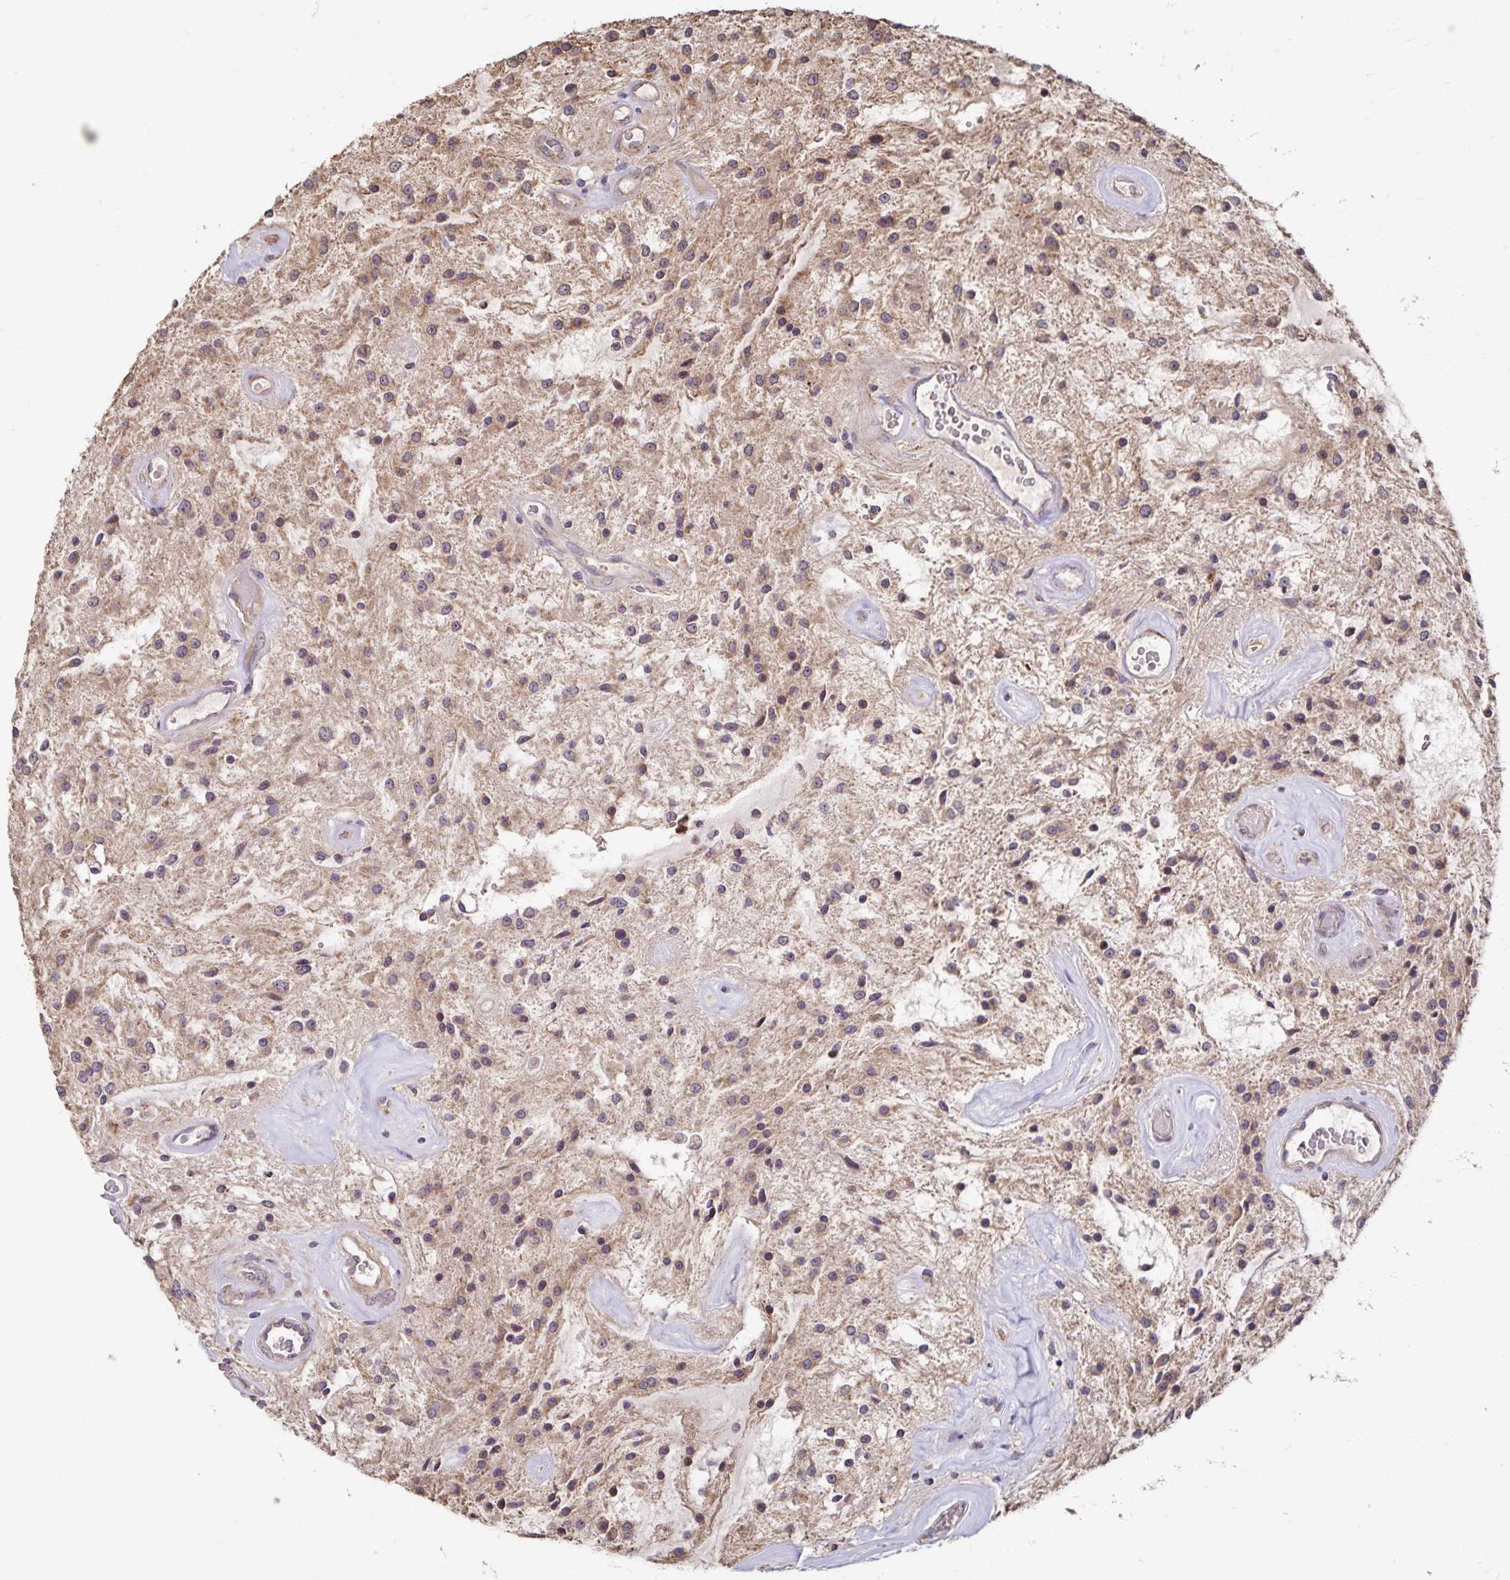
{"staining": {"intensity": "weak", "quantity": "25%-75%", "location": "cytoplasmic/membranous"}, "tissue": "glioma", "cell_type": "Tumor cells", "image_type": "cancer", "snomed": [{"axis": "morphology", "description": "Glioma, malignant, Low grade"}, {"axis": "topography", "description": "Cerebellum"}], "caption": "Tumor cells show weak cytoplasmic/membranous staining in about 25%-75% of cells in glioma.", "gene": "EMC10", "patient": {"sex": "female", "age": 14}}